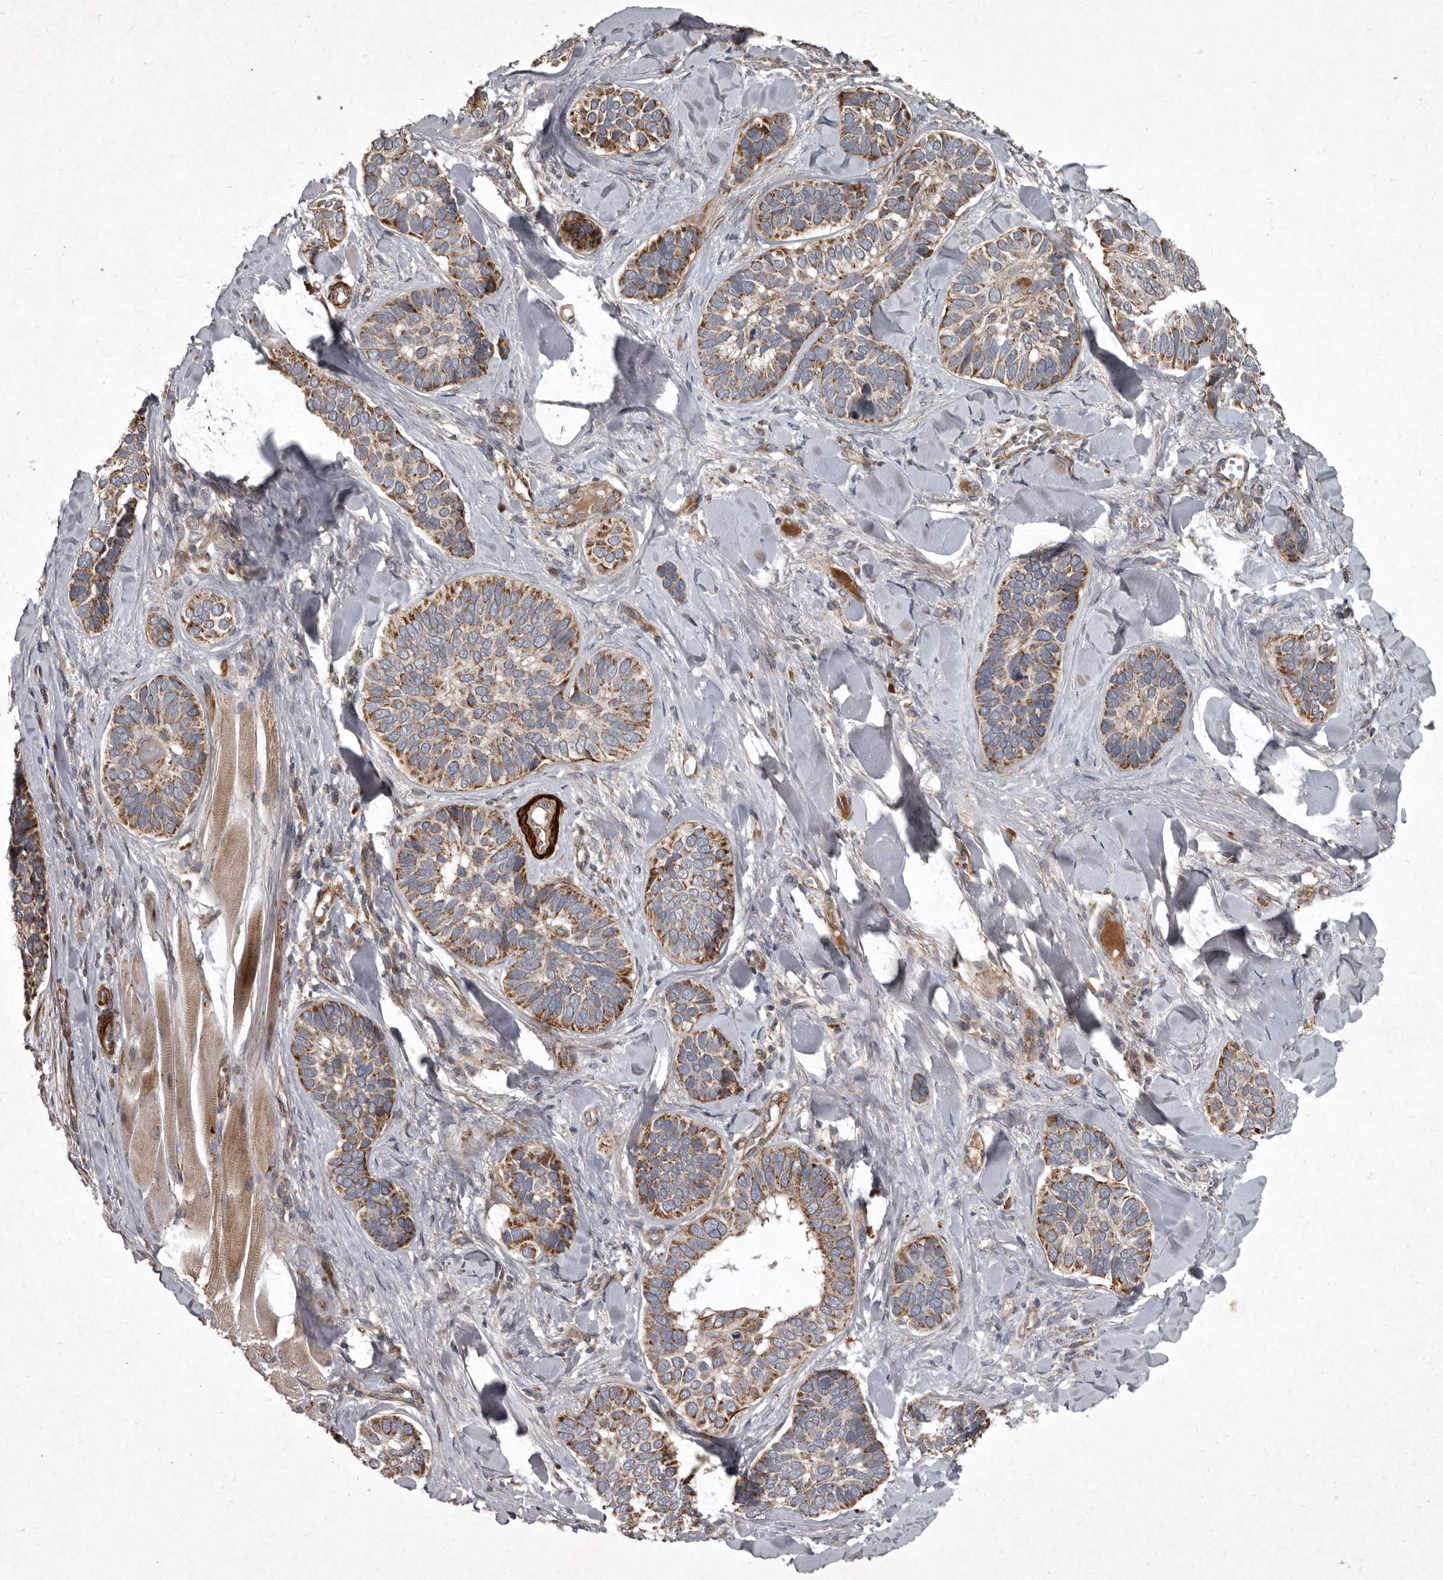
{"staining": {"intensity": "moderate", "quantity": ">75%", "location": "cytoplasmic/membranous"}, "tissue": "skin cancer", "cell_type": "Tumor cells", "image_type": "cancer", "snomed": [{"axis": "morphology", "description": "Basal cell carcinoma"}, {"axis": "topography", "description": "Skin"}], "caption": "Immunohistochemical staining of skin basal cell carcinoma exhibits moderate cytoplasmic/membranous protein positivity in about >75% of tumor cells.", "gene": "MRPS15", "patient": {"sex": "male", "age": 62}}